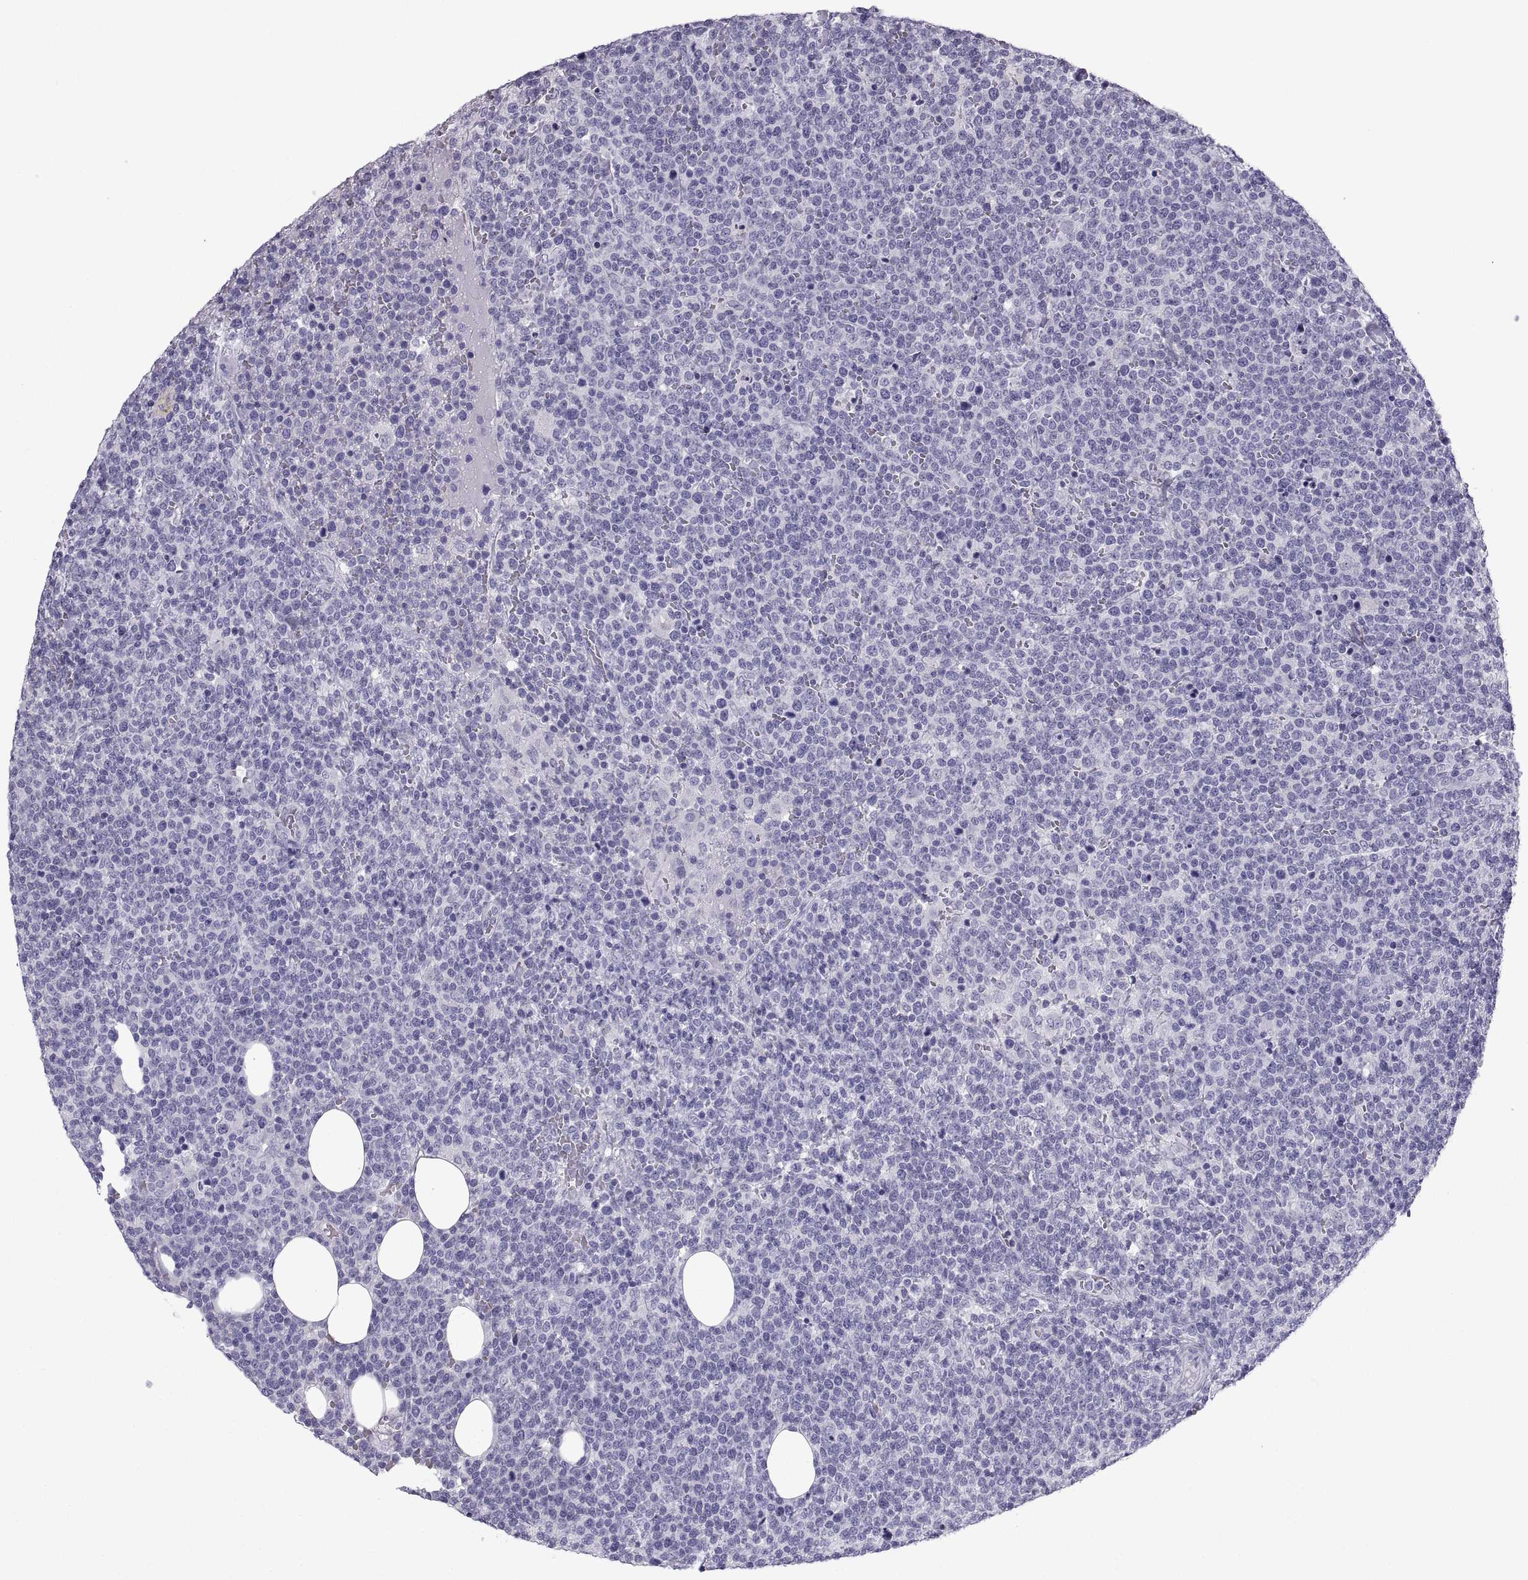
{"staining": {"intensity": "negative", "quantity": "none", "location": "none"}, "tissue": "lymphoma", "cell_type": "Tumor cells", "image_type": "cancer", "snomed": [{"axis": "morphology", "description": "Malignant lymphoma, non-Hodgkin's type, High grade"}, {"axis": "topography", "description": "Lymph node"}], "caption": "Human high-grade malignant lymphoma, non-Hodgkin's type stained for a protein using IHC exhibits no staining in tumor cells.", "gene": "PCSK1N", "patient": {"sex": "male", "age": 61}}